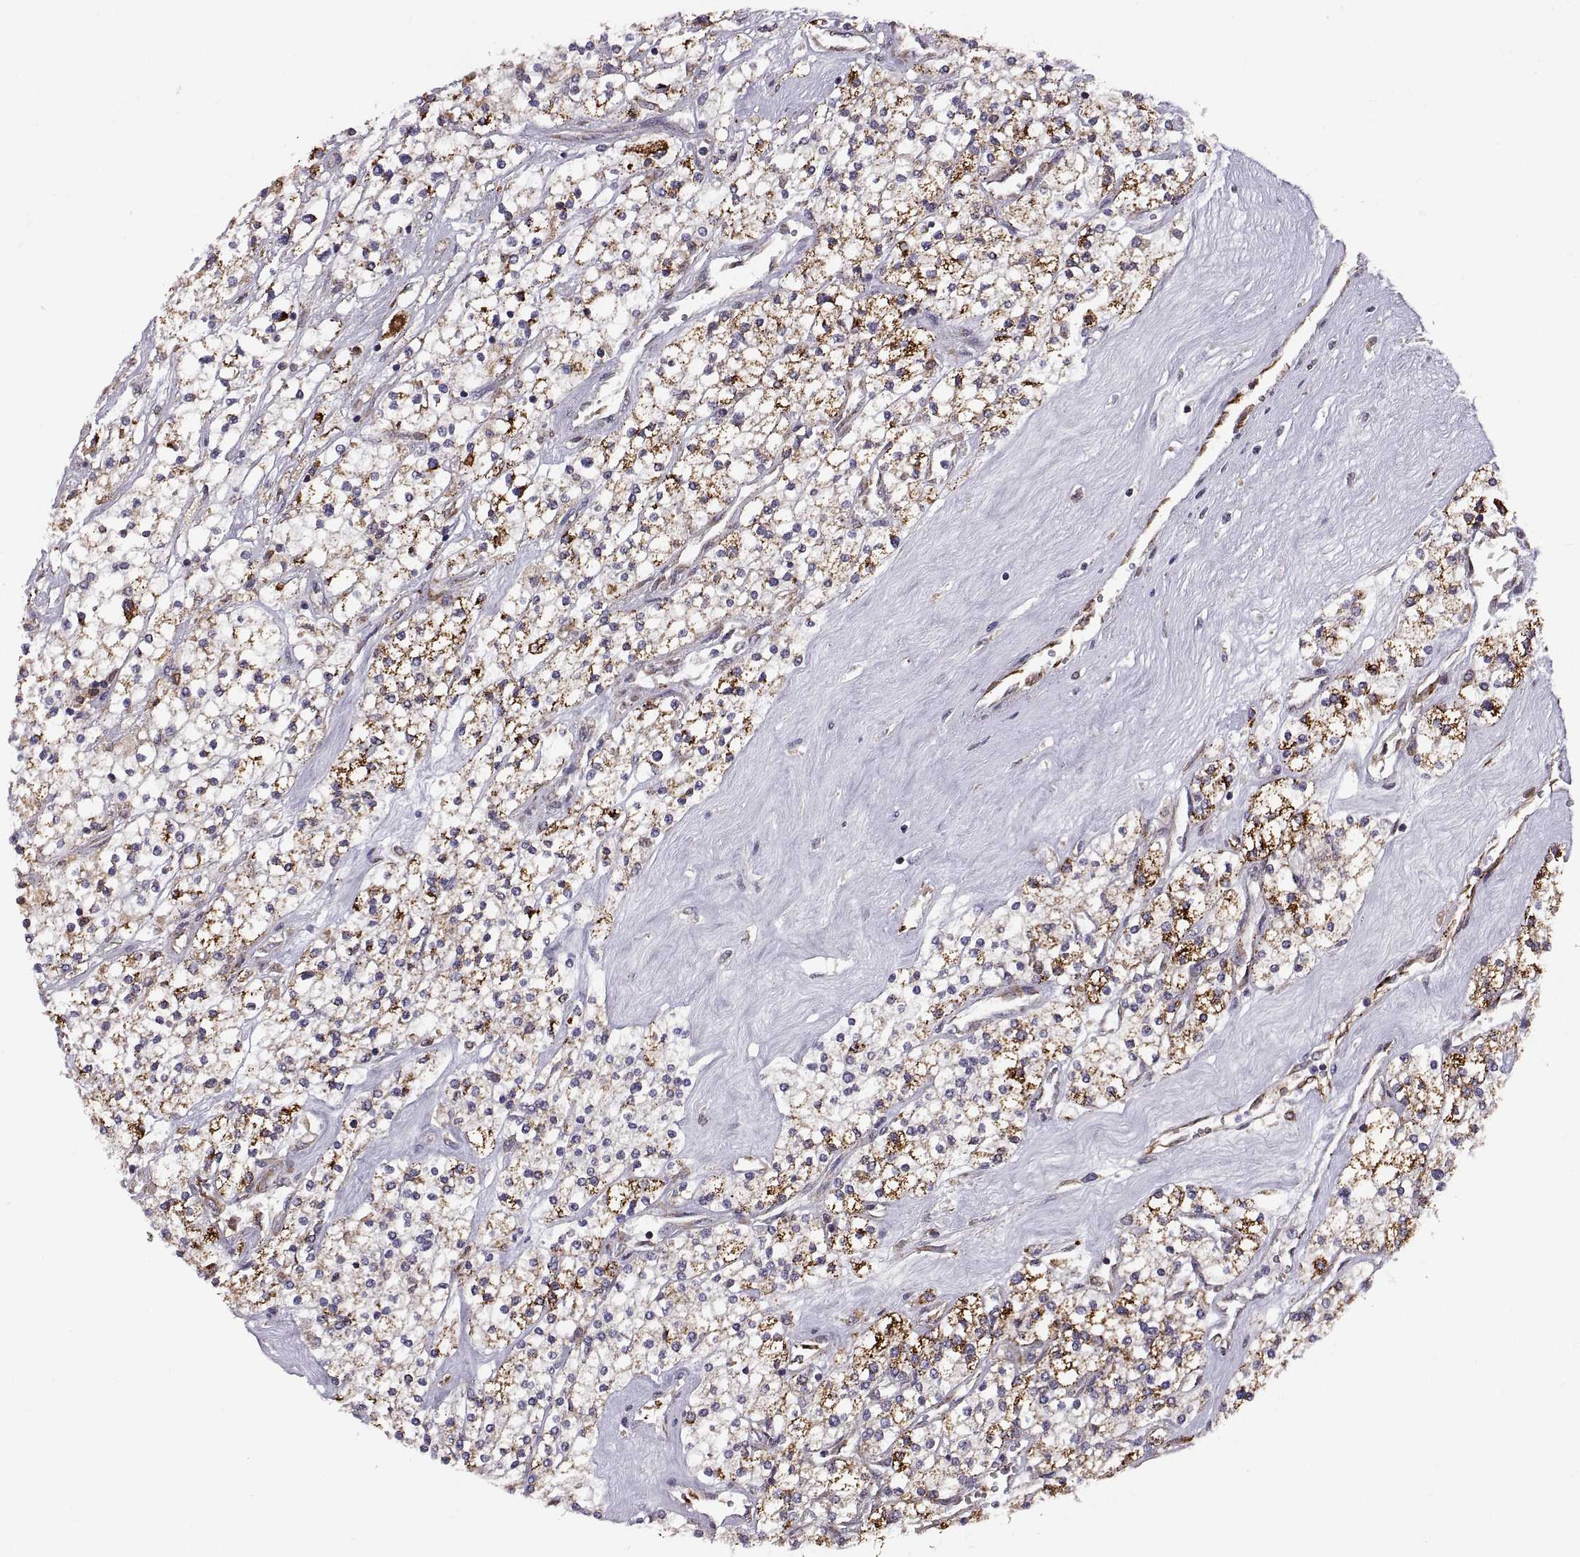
{"staining": {"intensity": "strong", "quantity": ">75%", "location": "cytoplasmic/membranous"}, "tissue": "renal cancer", "cell_type": "Tumor cells", "image_type": "cancer", "snomed": [{"axis": "morphology", "description": "Adenocarcinoma, NOS"}, {"axis": "topography", "description": "Kidney"}], "caption": "Renal adenocarcinoma tissue displays strong cytoplasmic/membranous staining in about >75% of tumor cells The staining is performed using DAB (3,3'-diaminobenzidine) brown chromogen to label protein expression. The nuclei are counter-stained blue using hematoxylin.", "gene": "PLEKHB2", "patient": {"sex": "male", "age": 80}}